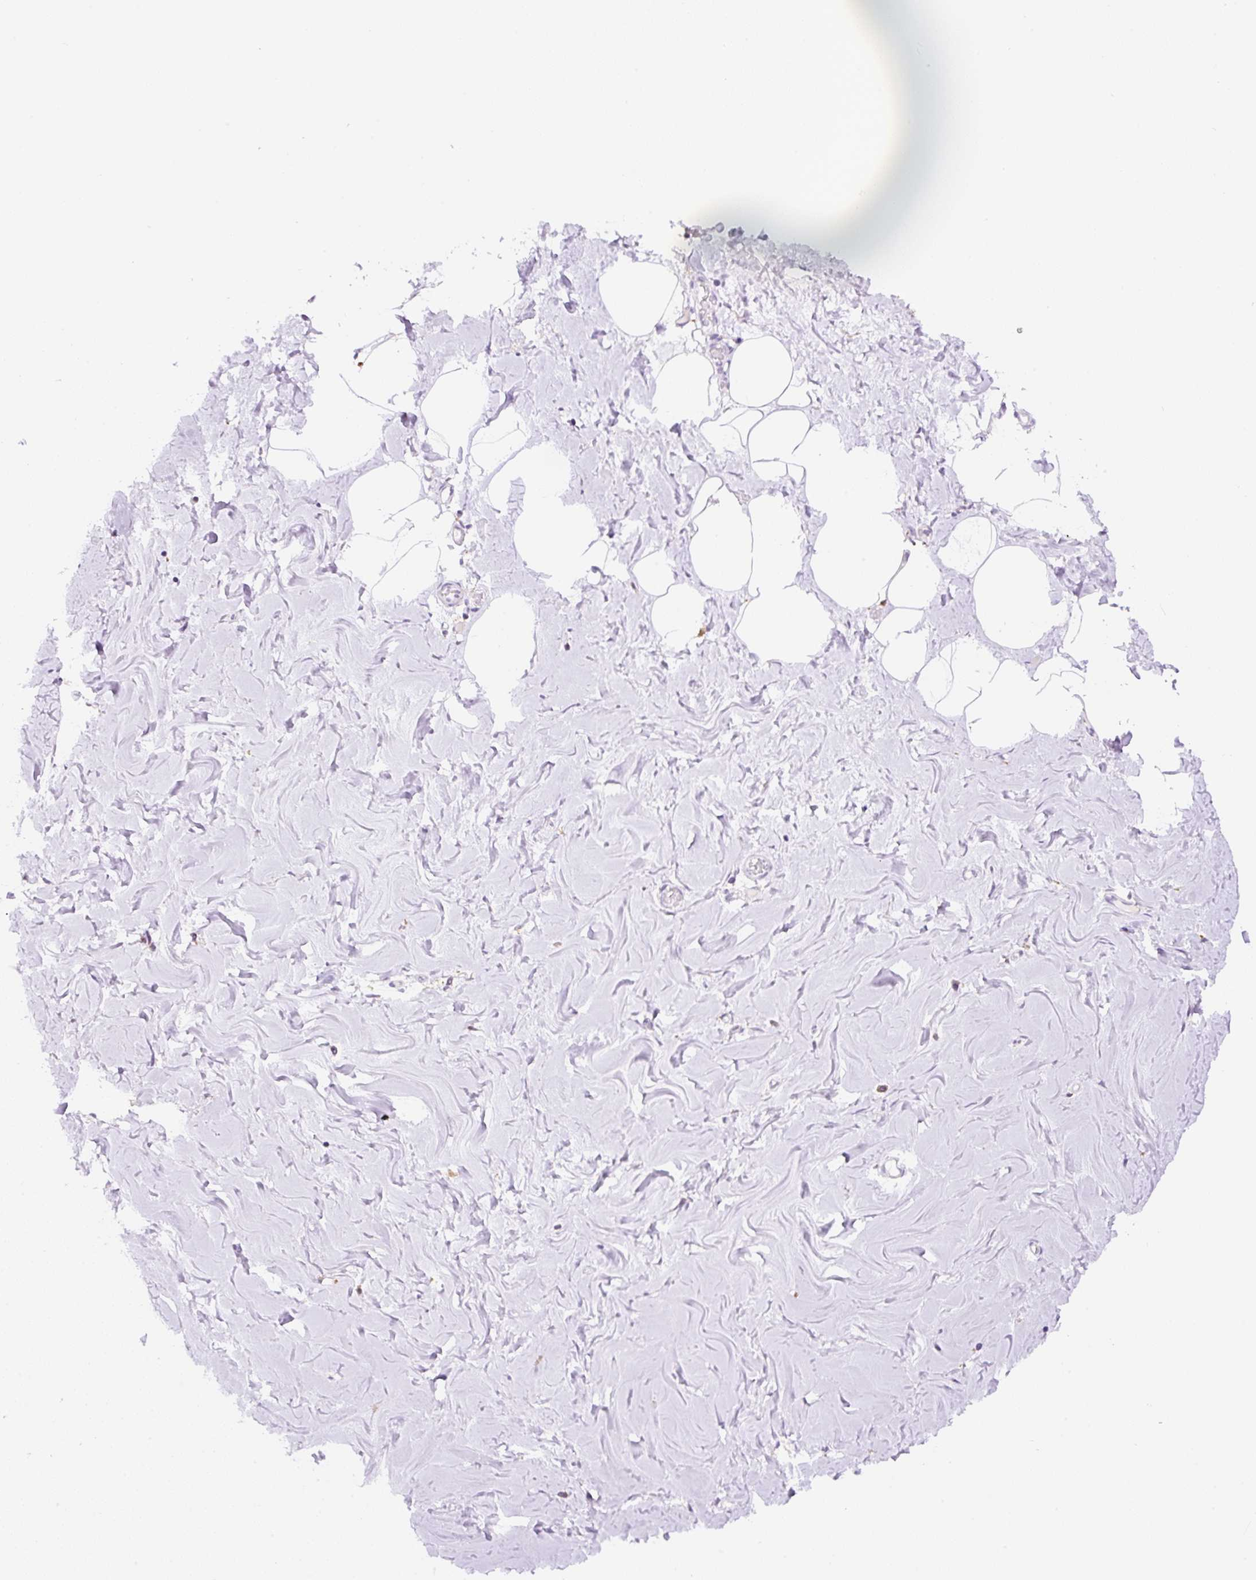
{"staining": {"intensity": "negative", "quantity": "none", "location": "none"}, "tissue": "breast", "cell_type": "Adipocytes", "image_type": "normal", "snomed": [{"axis": "morphology", "description": "Normal tissue, NOS"}, {"axis": "topography", "description": "Breast"}], "caption": "This is a histopathology image of immunohistochemistry (IHC) staining of unremarkable breast, which shows no staining in adipocytes.", "gene": "CEBPZOS", "patient": {"sex": "female", "age": 27}}